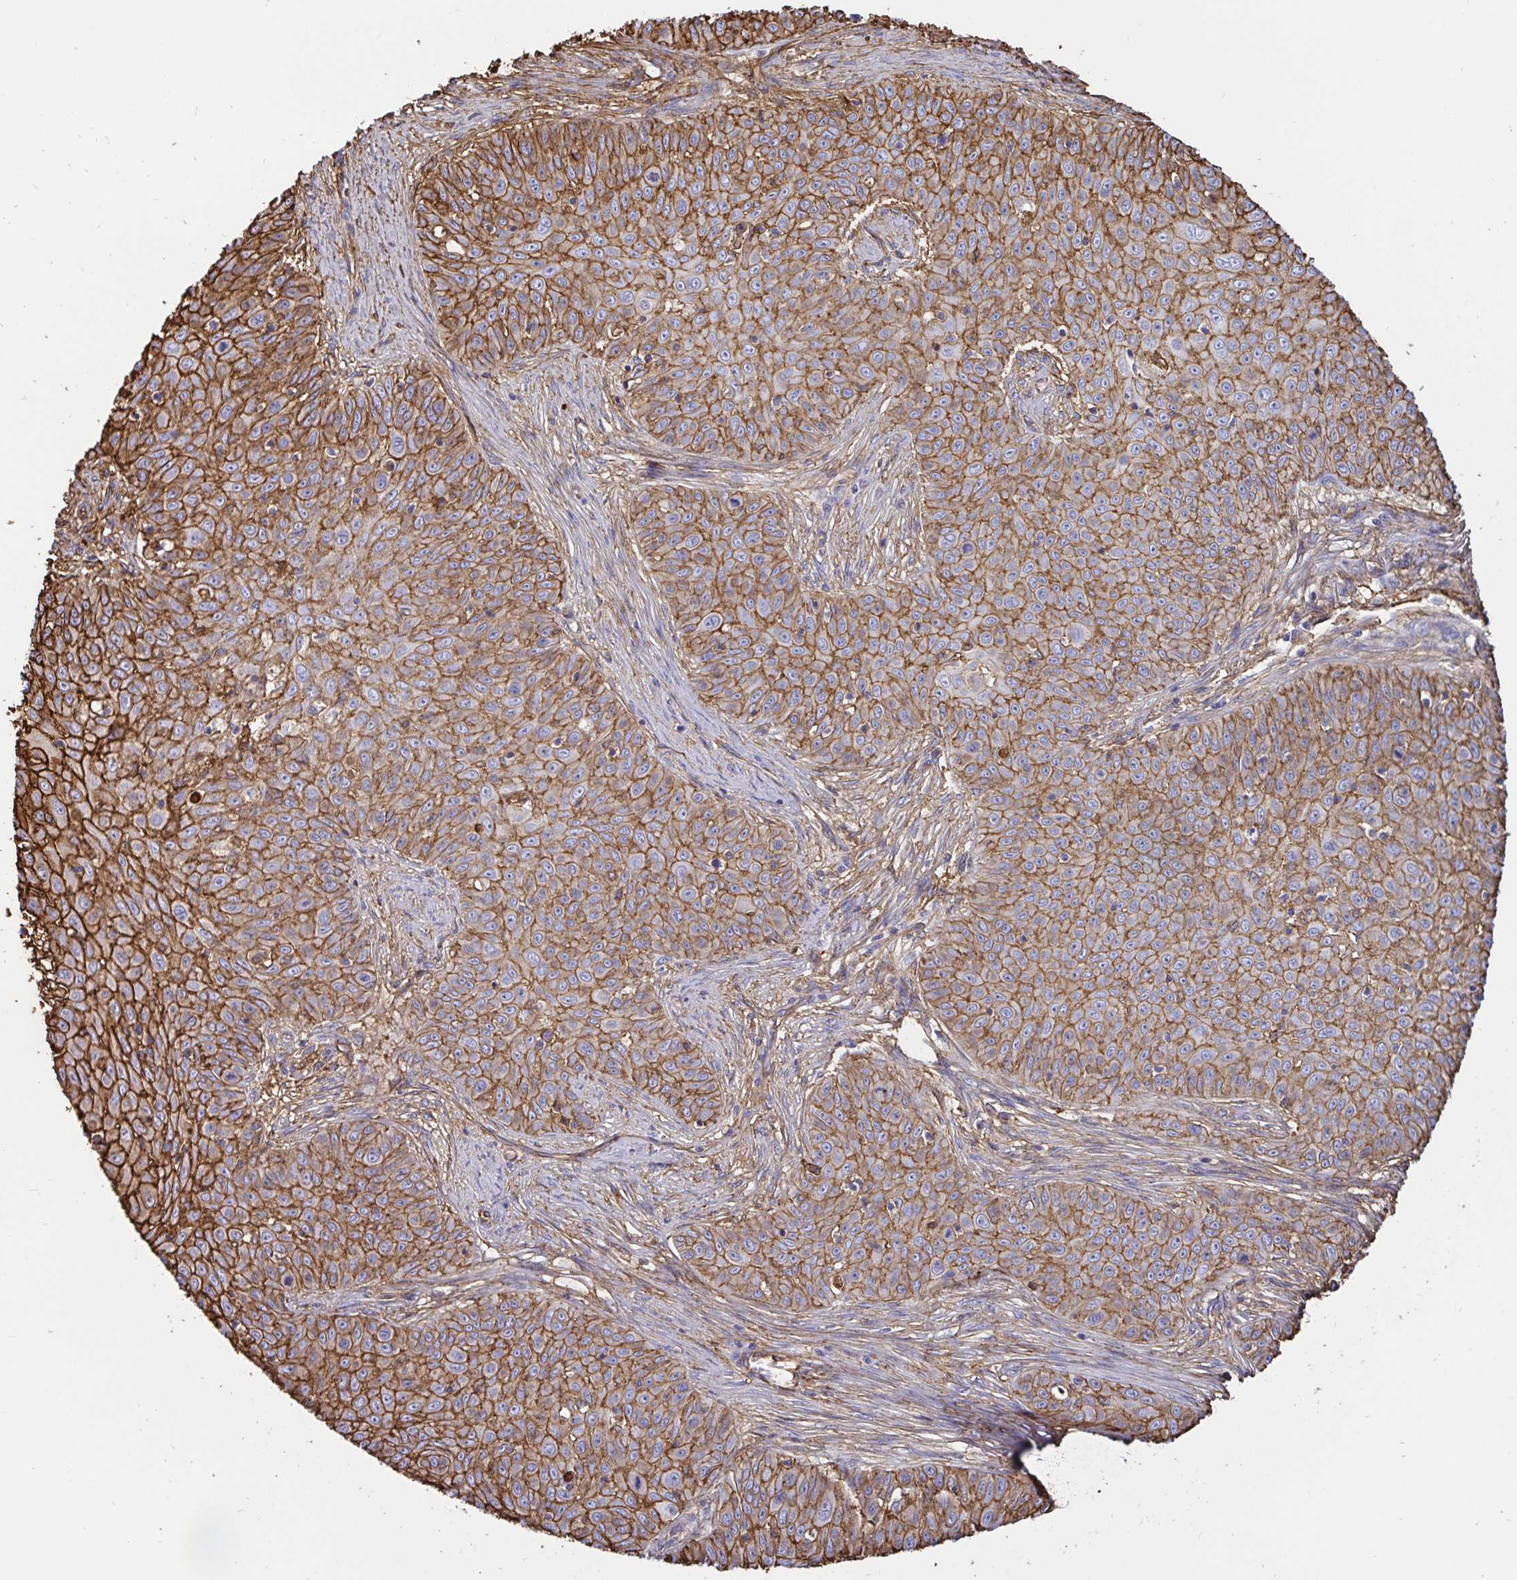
{"staining": {"intensity": "moderate", "quantity": ">75%", "location": "cytoplasmic/membranous"}, "tissue": "skin cancer", "cell_type": "Tumor cells", "image_type": "cancer", "snomed": [{"axis": "morphology", "description": "Squamous cell carcinoma, NOS"}, {"axis": "topography", "description": "Skin"}], "caption": "This image shows immunohistochemistry (IHC) staining of human skin cancer (squamous cell carcinoma), with medium moderate cytoplasmic/membranous staining in approximately >75% of tumor cells.", "gene": "ANXA2", "patient": {"sex": "male", "age": 82}}